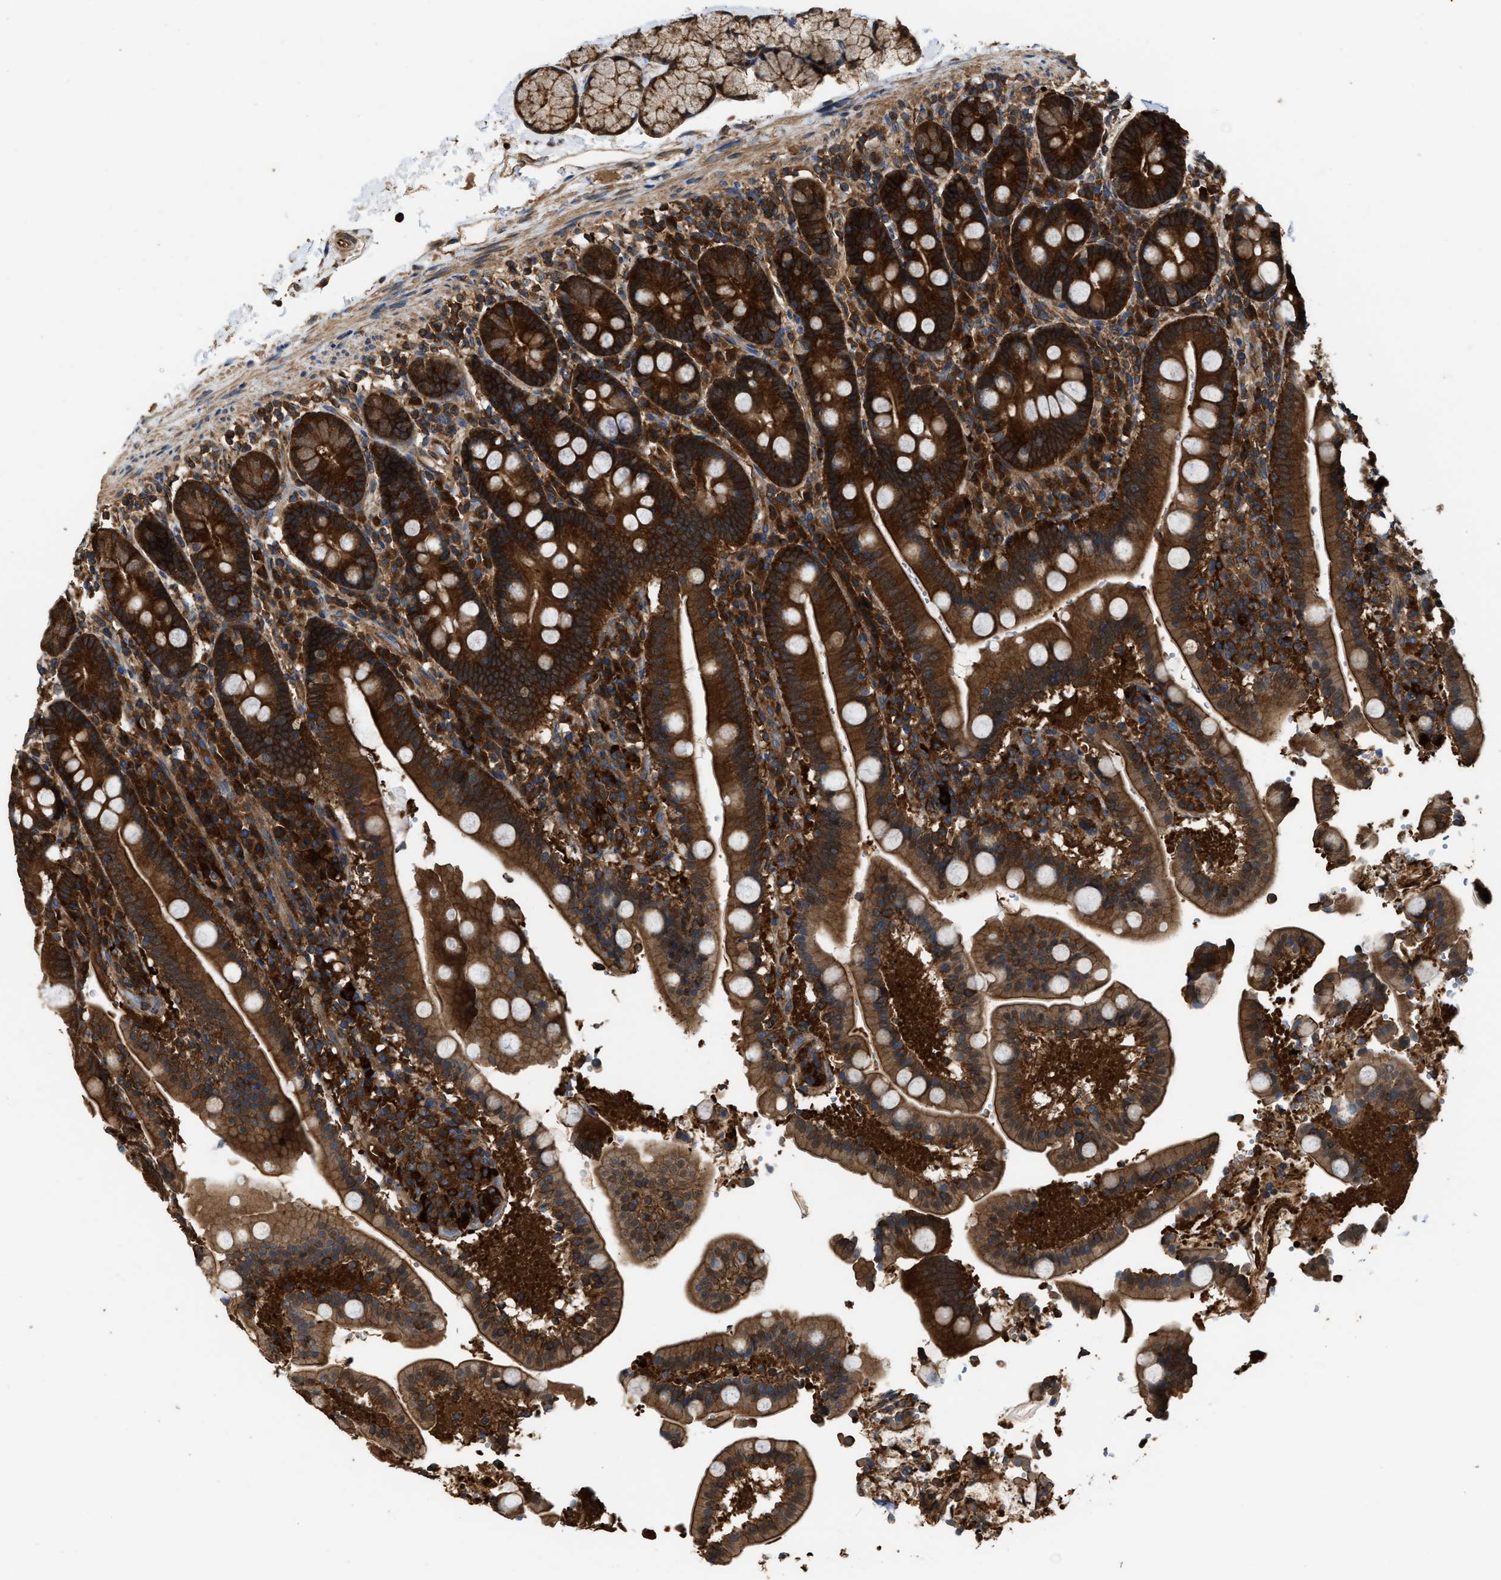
{"staining": {"intensity": "strong", "quantity": ">75%", "location": "cytoplasmic/membranous"}, "tissue": "duodenum", "cell_type": "Glandular cells", "image_type": "normal", "snomed": [{"axis": "morphology", "description": "Normal tissue, NOS"}, {"axis": "topography", "description": "Small intestine, NOS"}], "caption": "Duodenum stained with a brown dye shows strong cytoplasmic/membranous positive staining in about >75% of glandular cells.", "gene": "ATIC", "patient": {"sex": "female", "age": 71}}